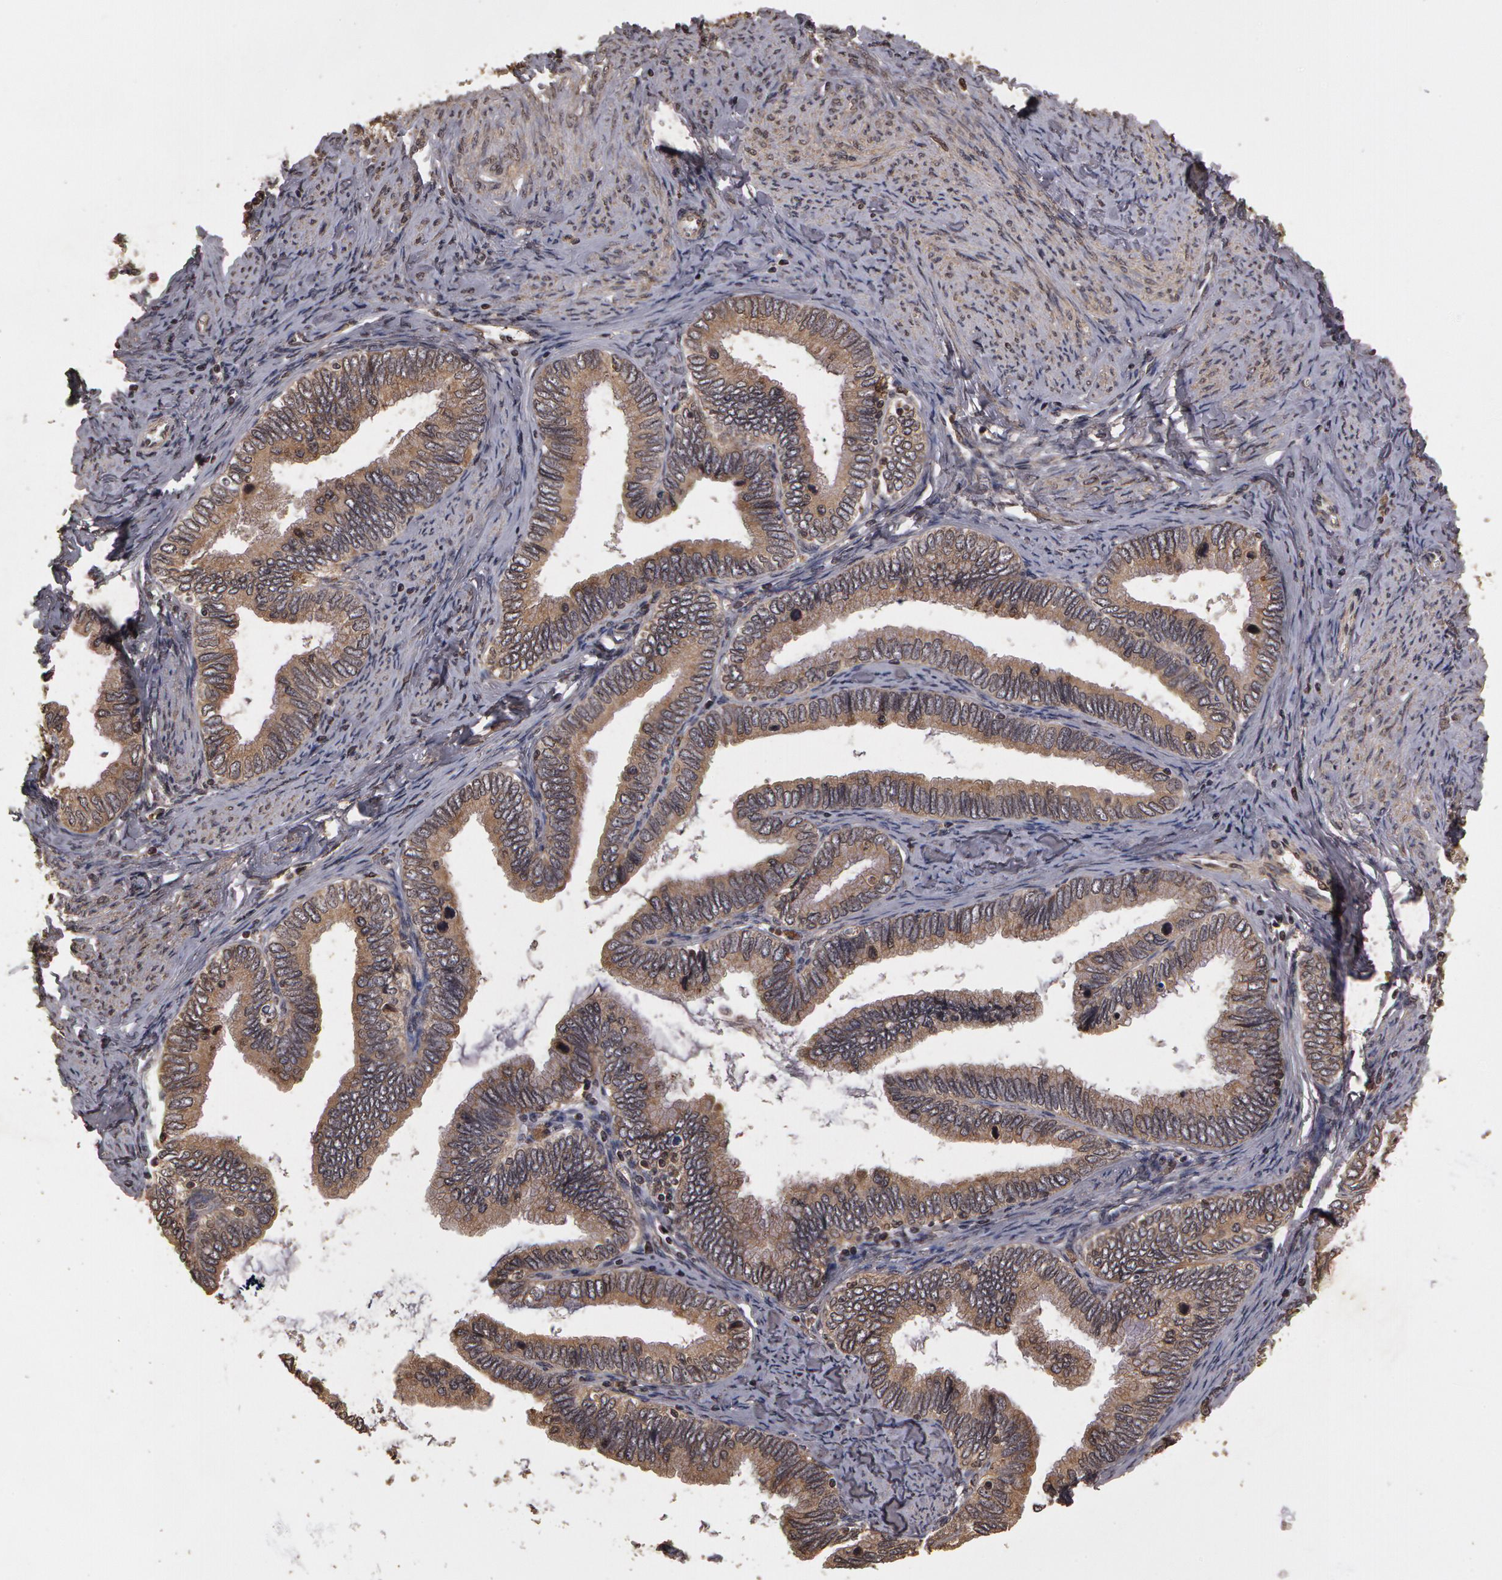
{"staining": {"intensity": "weak", "quantity": ">75%", "location": "cytoplasmic/membranous"}, "tissue": "cervical cancer", "cell_type": "Tumor cells", "image_type": "cancer", "snomed": [{"axis": "morphology", "description": "Adenocarcinoma, NOS"}, {"axis": "topography", "description": "Cervix"}], "caption": "DAB (3,3'-diaminobenzidine) immunohistochemical staining of human cervical adenocarcinoma demonstrates weak cytoplasmic/membranous protein expression in approximately >75% of tumor cells.", "gene": "CALR", "patient": {"sex": "female", "age": 49}}